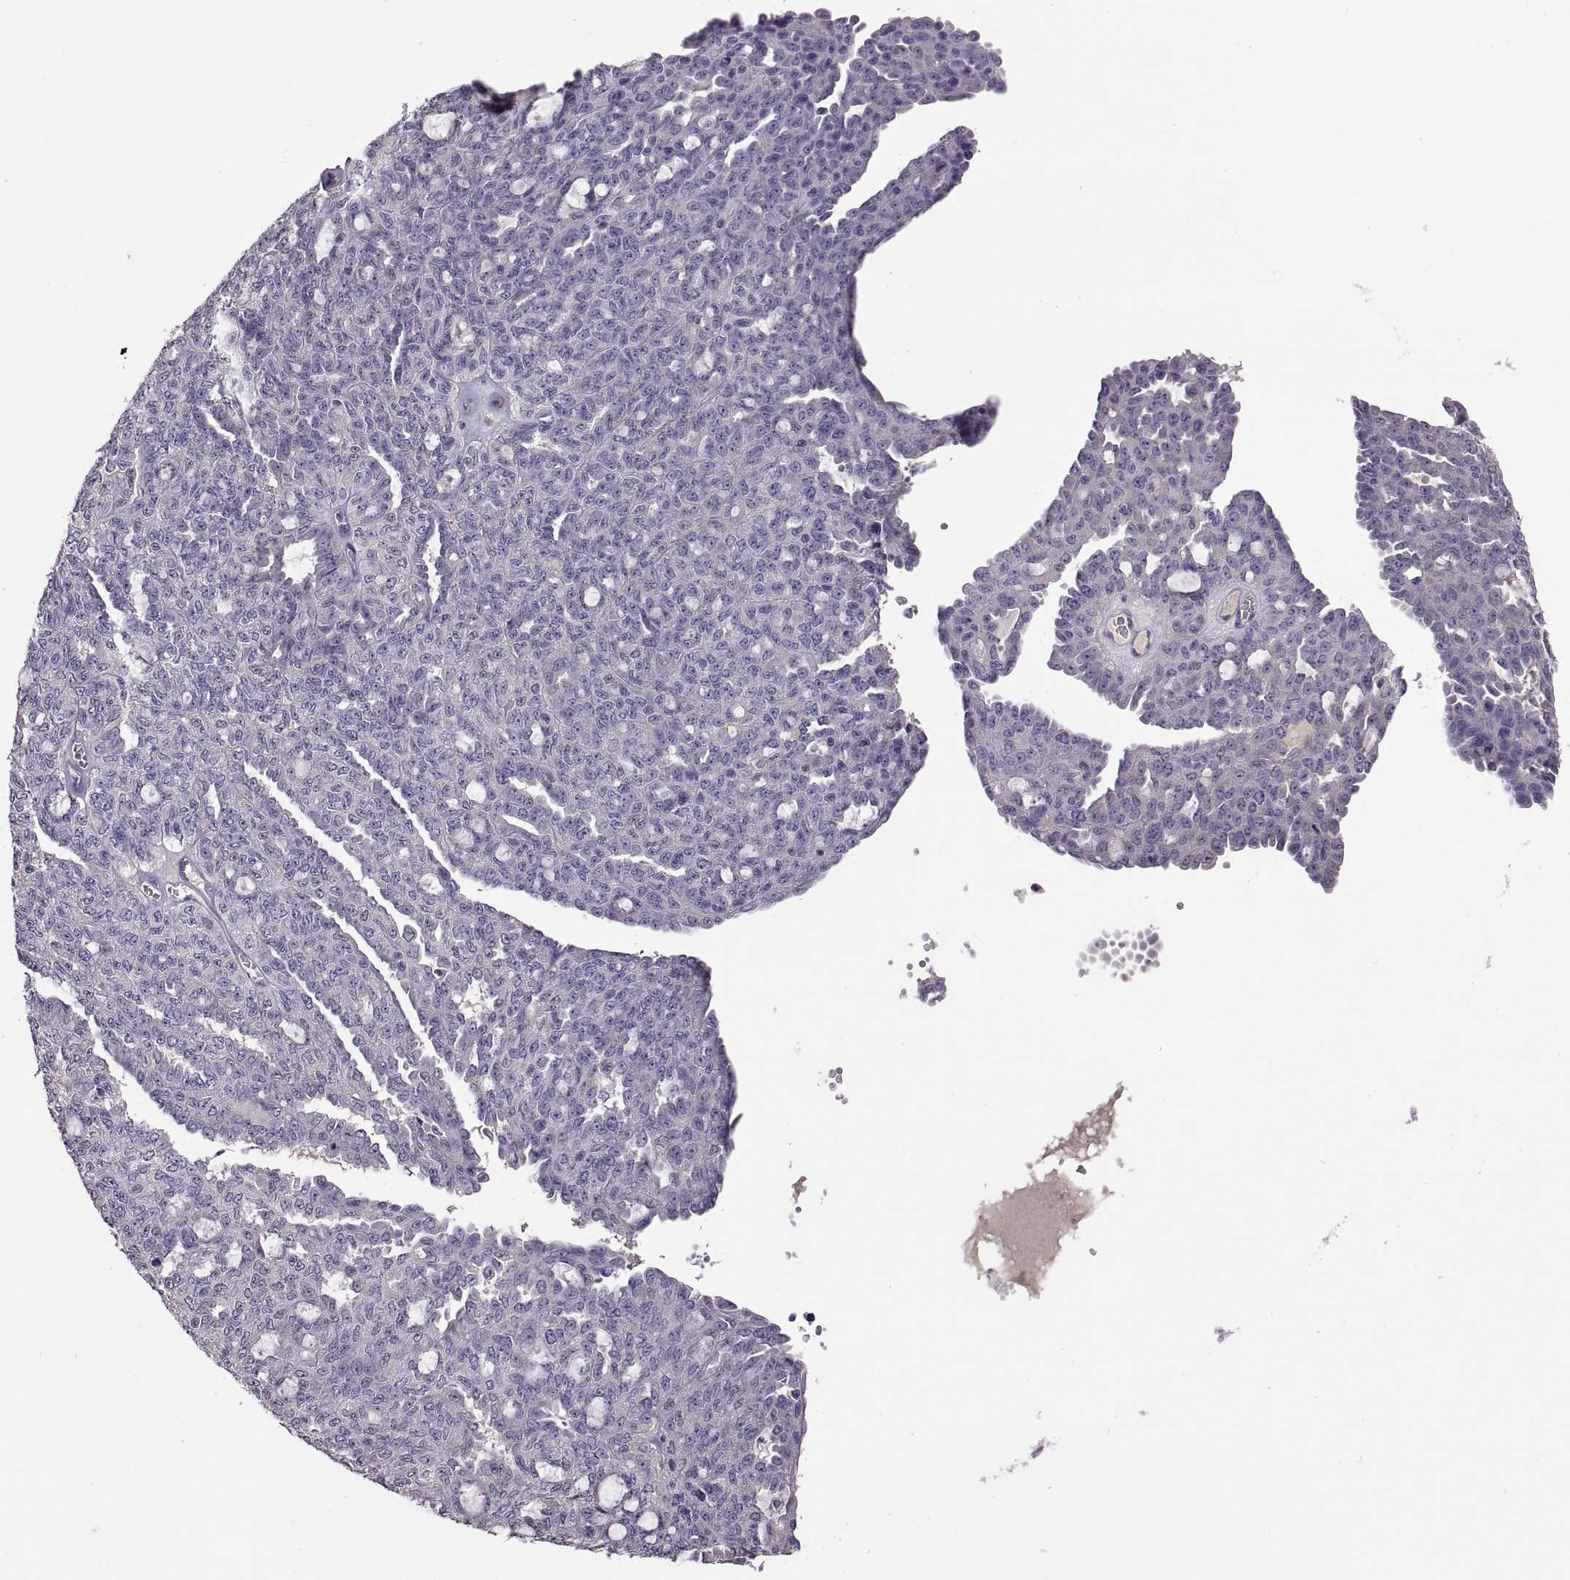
{"staining": {"intensity": "negative", "quantity": "none", "location": "none"}, "tissue": "ovarian cancer", "cell_type": "Tumor cells", "image_type": "cancer", "snomed": [{"axis": "morphology", "description": "Cystadenocarcinoma, serous, NOS"}, {"axis": "topography", "description": "Ovary"}], "caption": "A histopathology image of serous cystadenocarcinoma (ovarian) stained for a protein reveals no brown staining in tumor cells.", "gene": "TBX19", "patient": {"sex": "female", "age": 71}}